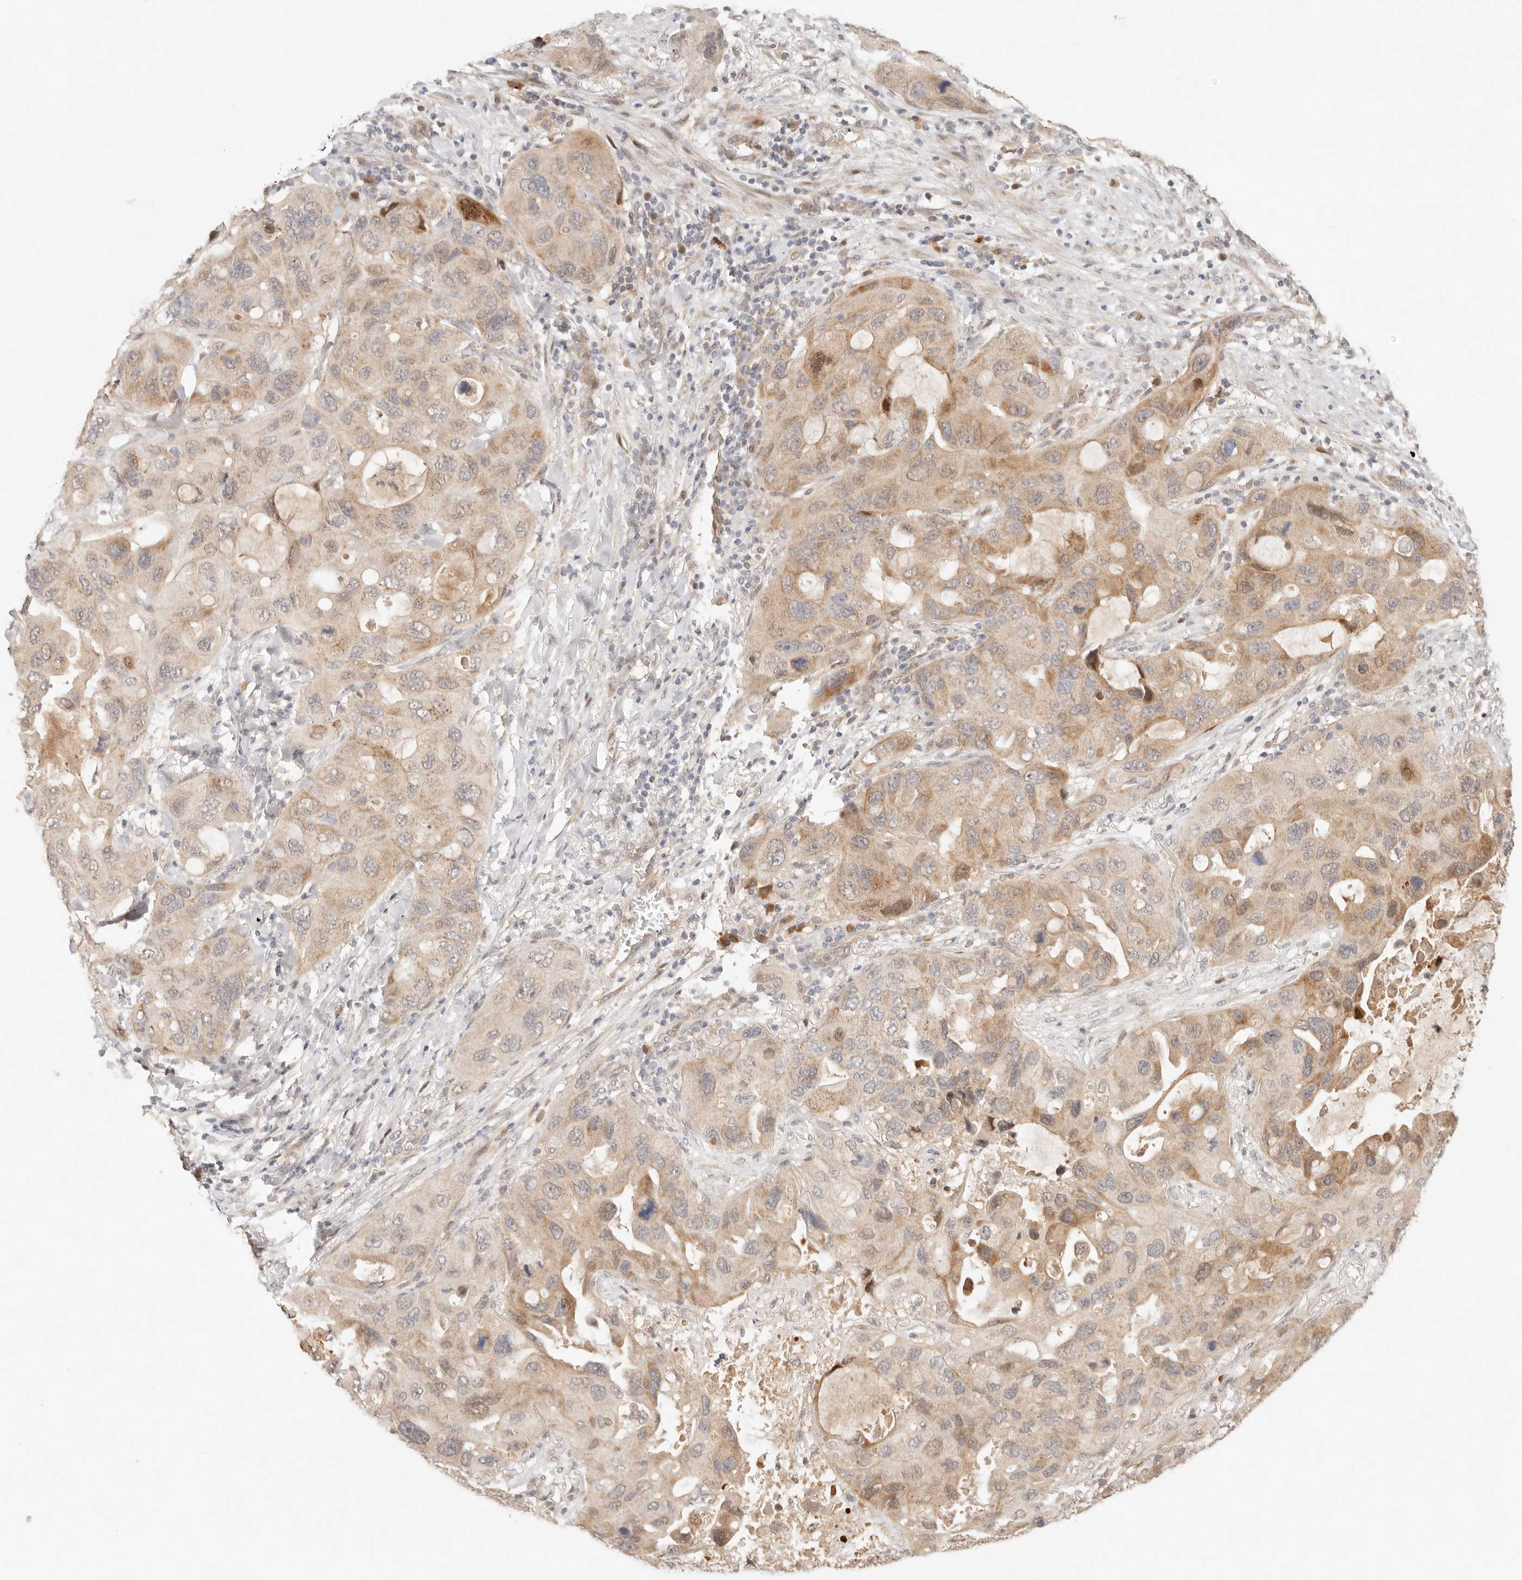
{"staining": {"intensity": "moderate", "quantity": ">75%", "location": "cytoplasmic/membranous"}, "tissue": "lung cancer", "cell_type": "Tumor cells", "image_type": "cancer", "snomed": [{"axis": "morphology", "description": "Squamous cell carcinoma, NOS"}, {"axis": "topography", "description": "Lung"}], "caption": "DAB immunohistochemical staining of squamous cell carcinoma (lung) exhibits moderate cytoplasmic/membranous protein positivity in approximately >75% of tumor cells.", "gene": "PHLDA3", "patient": {"sex": "female", "age": 73}}